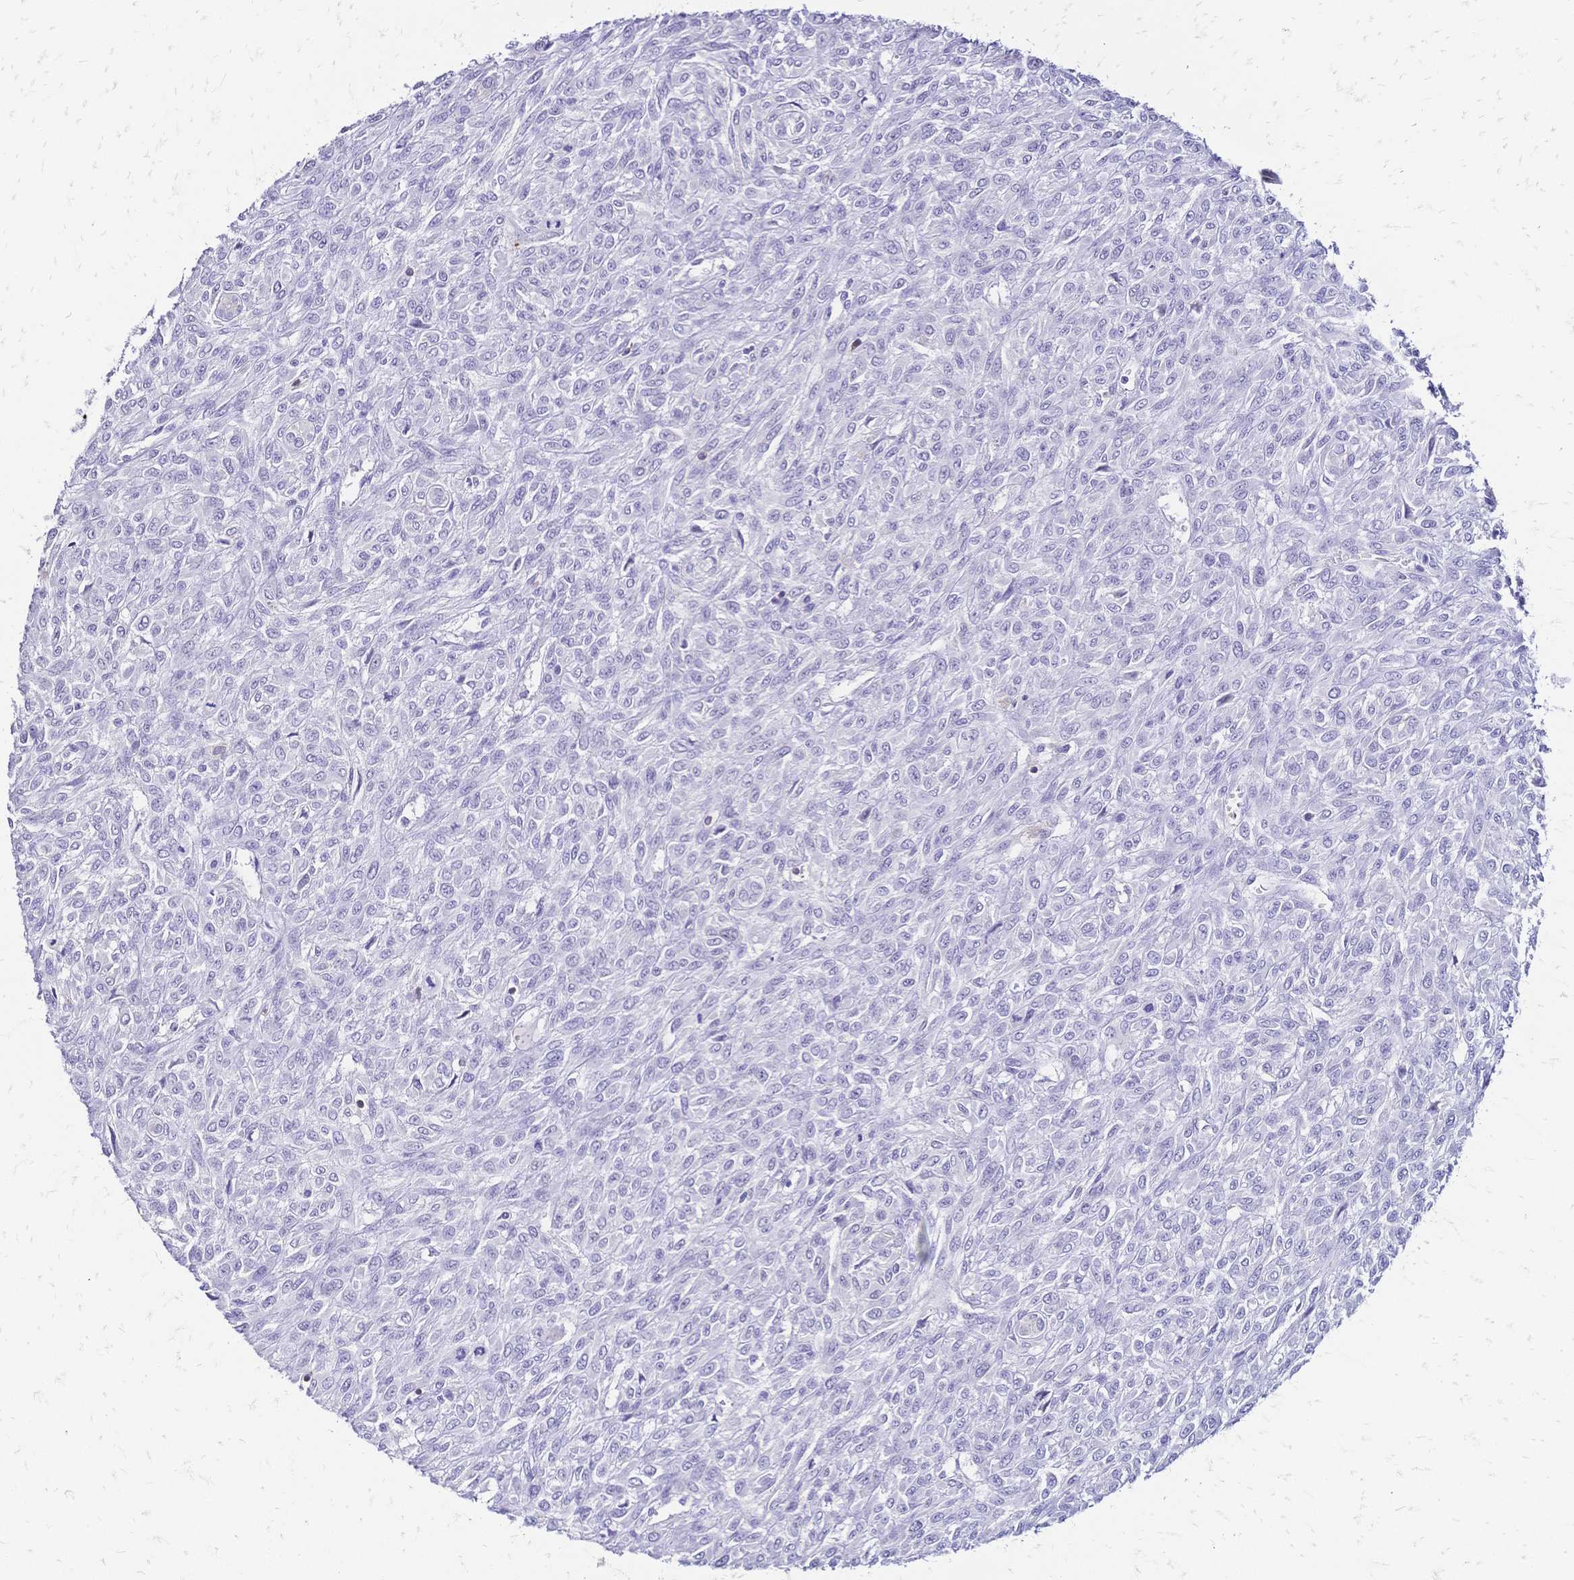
{"staining": {"intensity": "negative", "quantity": "none", "location": "none"}, "tissue": "renal cancer", "cell_type": "Tumor cells", "image_type": "cancer", "snomed": [{"axis": "morphology", "description": "Adenocarcinoma, NOS"}, {"axis": "topography", "description": "Kidney"}], "caption": "Photomicrograph shows no significant protein expression in tumor cells of adenocarcinoma (renal).", "gene": "IL2RA", "patient": {"sex": "male", "age": 58}}